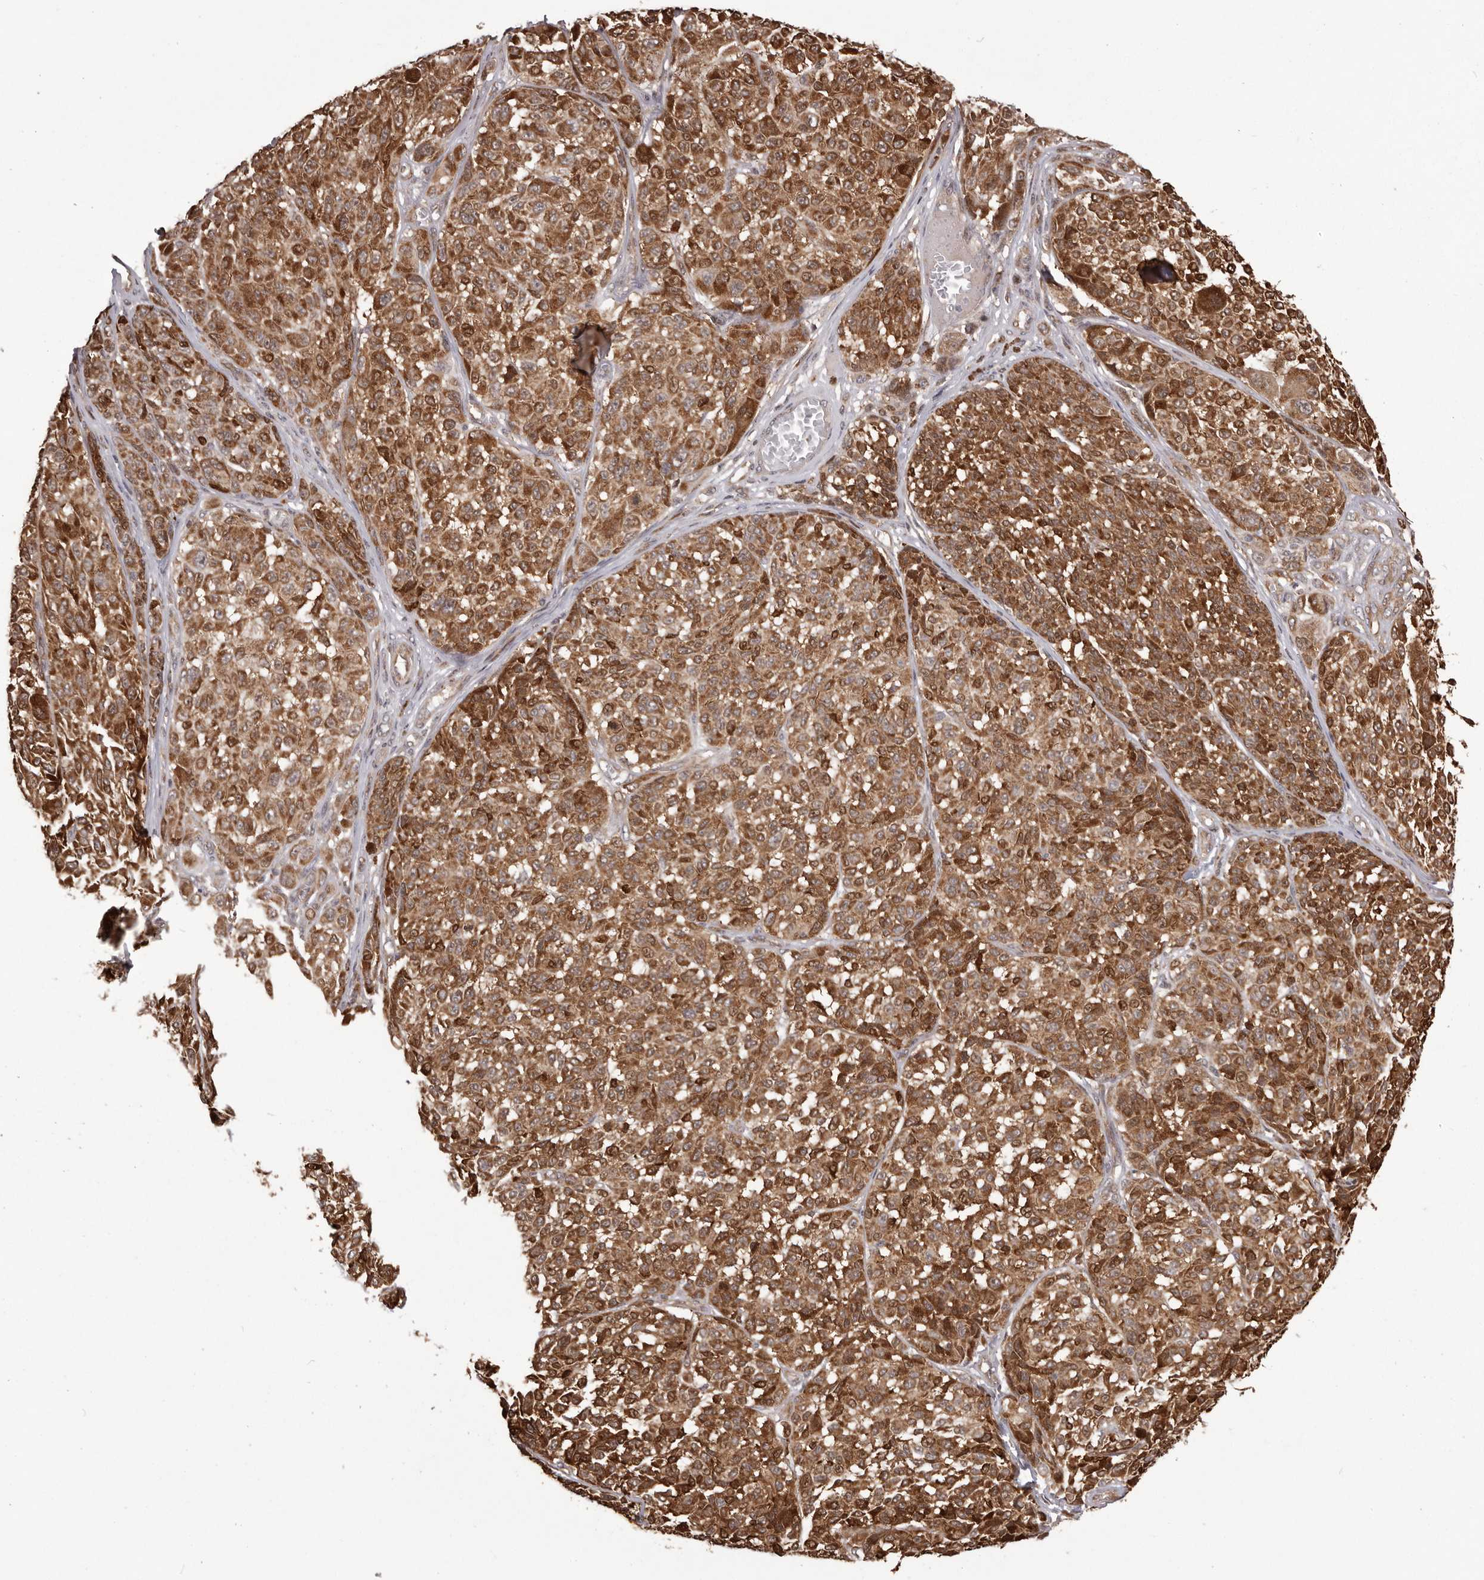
{"staining": {"intensity": "strong", "quantity": ">75%", "location": "cytoplasmic/membranous"}, "tissue": "melanoma", "cell_type": "Tumor cells", "image_type": "cancer", "snomed": [{"axis": "morphology", "description": "Malignant melanoma, NOS"}, {"axis": "topography", "description": "Skin"}], "caption": "This photomicrograph shows immunohistochemistry (IHC) staining of malignant melanoma, with high strong cytoplasmic/membranous expression in about >75% of tumor cells.", "gene": "GFOD1", "patient": {"sex": "male", "age": 83}}